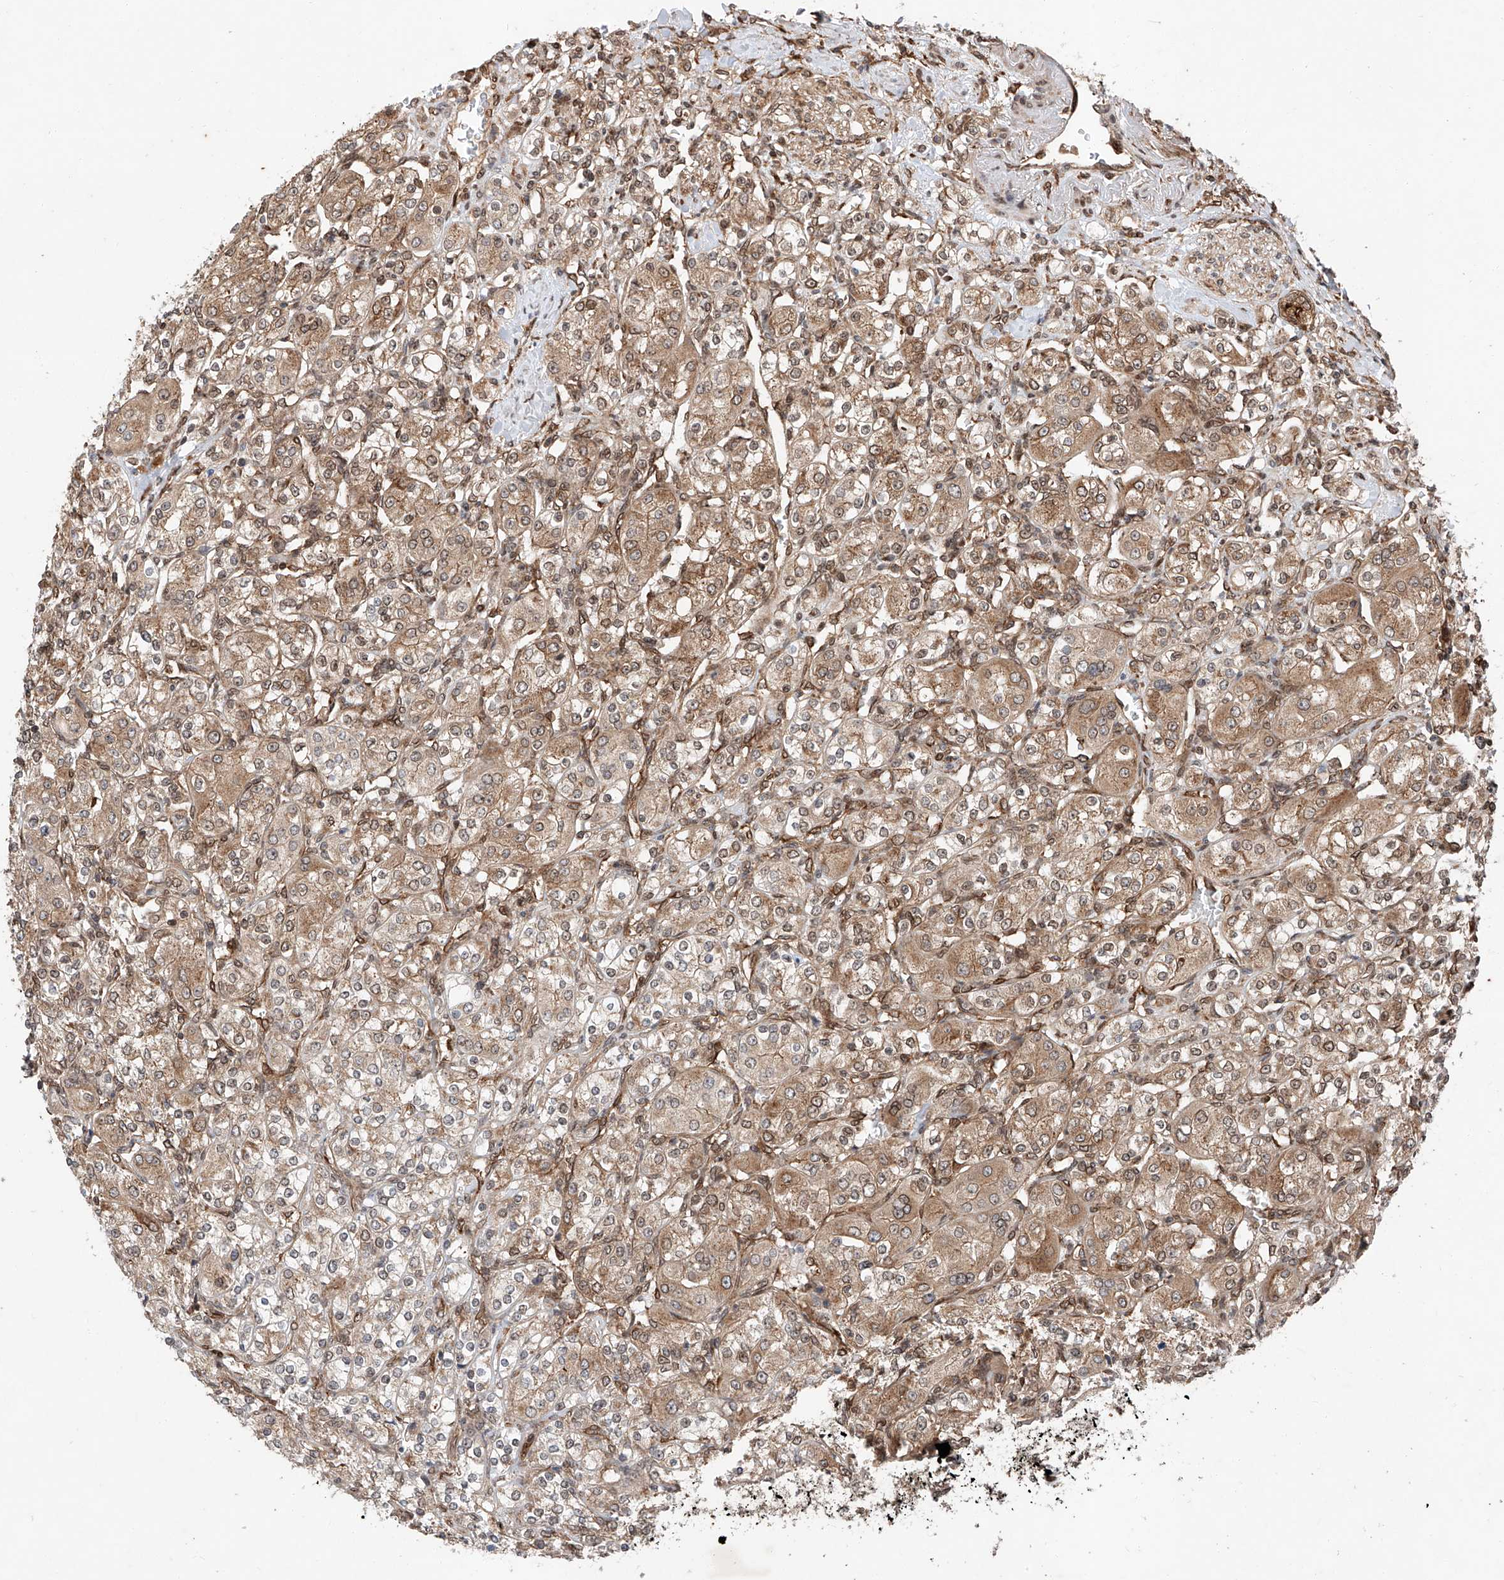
{"staining": {"intensity": "weak", "quantity": "25%-75%", "location": "cytoplasmic/membranous,nuclear"}, "tissue": "renal cancer", "cell_type": "Tumor cells", "image_type": "cancer", "snomed": [{"axis": "morphology", "description": "Adenocarcinoma, NOS"}, {"axis": "topography", "description": "Kidney"}], "caption": "Renal cancer (adenocarcinoma) stained with DAB (3,3'-diaminobenzidine) immunohistochemistry (IHC) exhibits low levels of weak cytoplasmic/membranous and nuclear expression in about 25%-75% of tumor cells.", "gene": "ZFP28", "patient": {"sex": "male", "age": 77}}